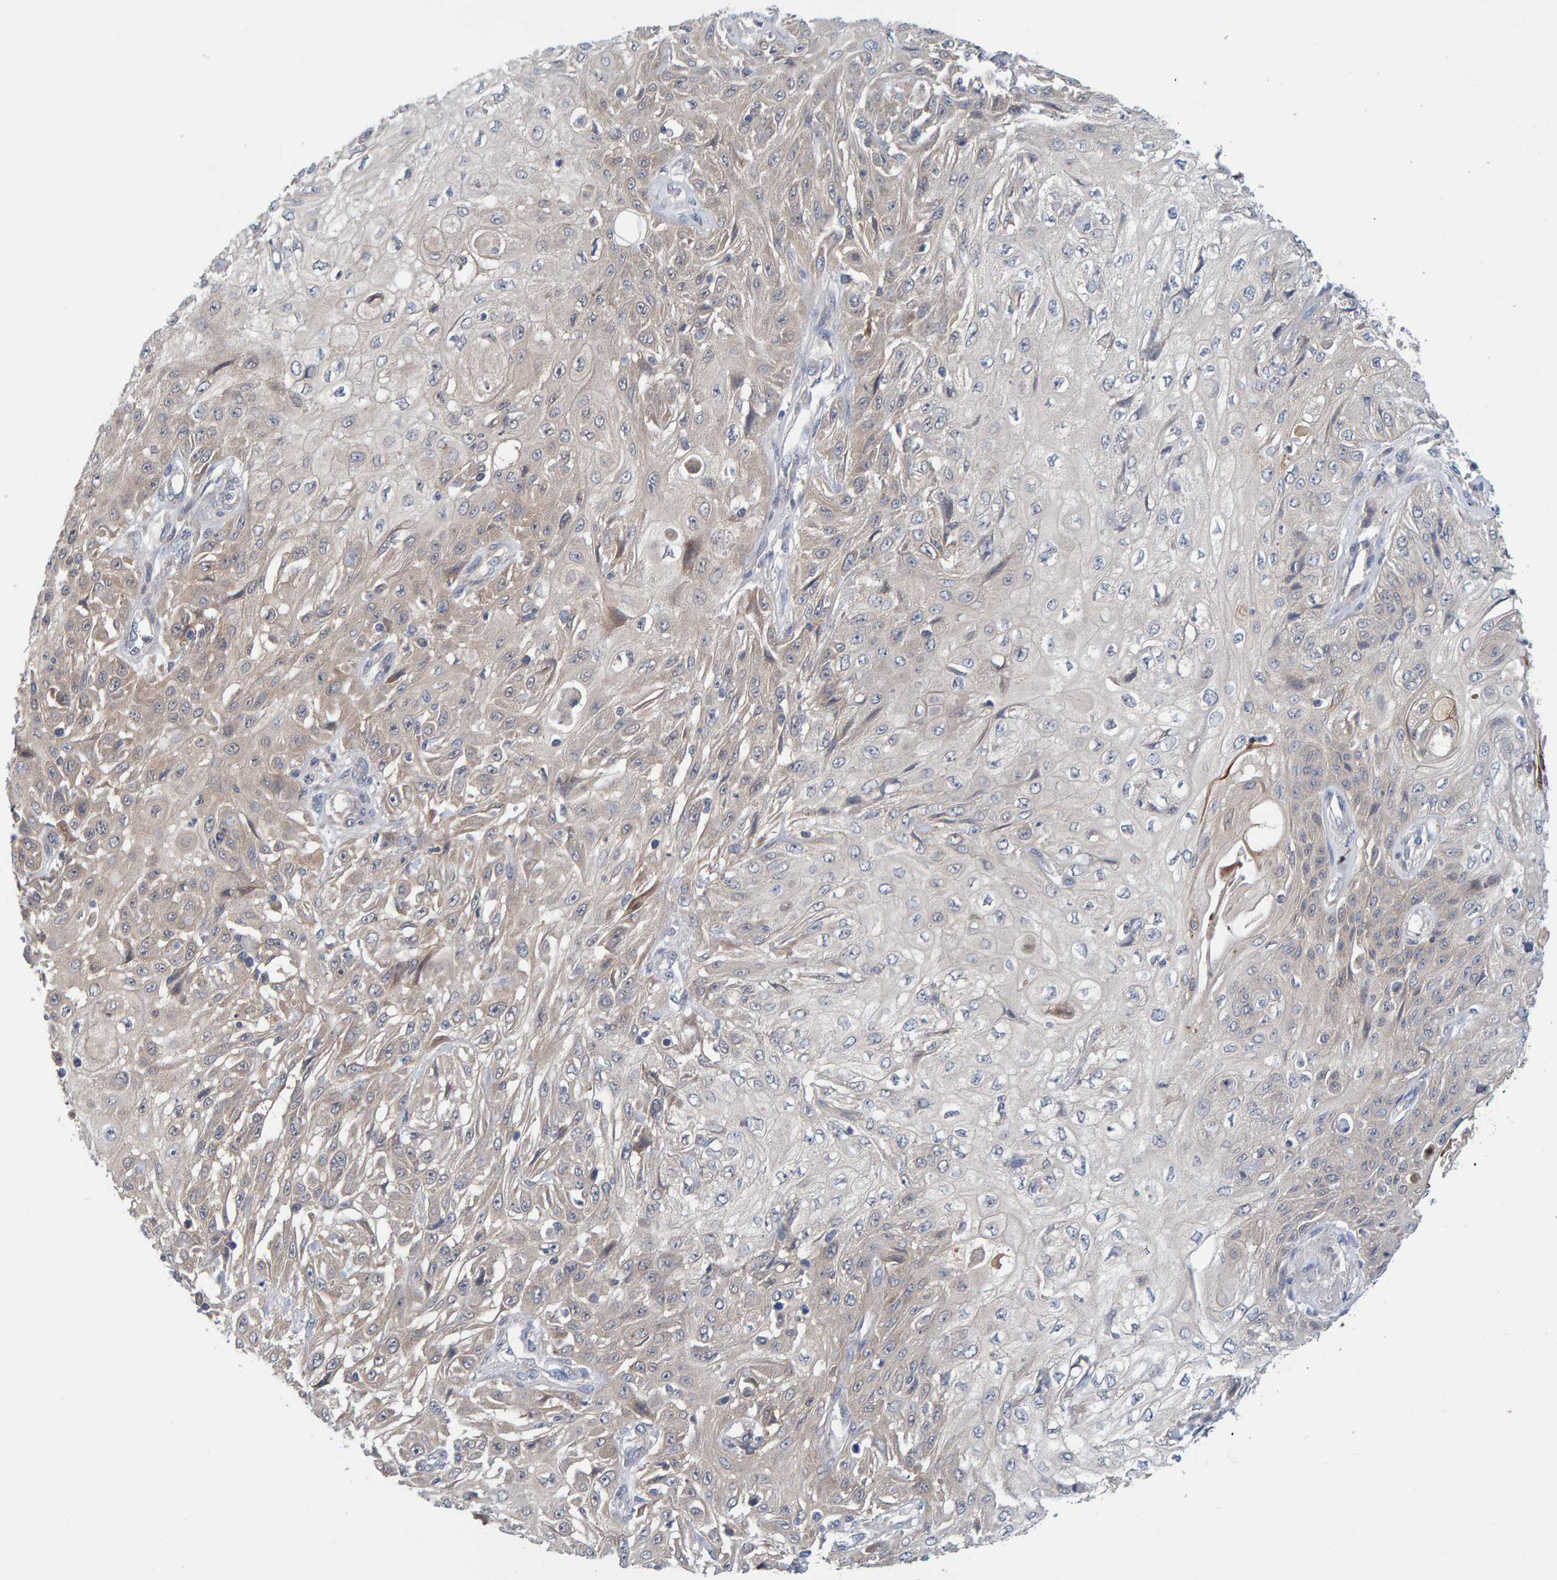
{"staining": {"intensity": "weak", "quantity": "<25%", "location": "cytoplasmic/membranous"}, "tissue": "skin cancer", "cell_type": "Tumor cells", "image_type": "cancer", "snomed": [{"axis": "morphology", "description": "Squamous cell carcinoma, NOS"}, {"axis": "morphology", "description": "Squamous cell carcinoma, metastatic, NOS"}, {"axis": "topography", "description": "Skin"}, {"axis": "topography", "description": "Lymph node"}], "caption": "Skin metastatic squamous cell carcinoma was stained to show a protein in brown. There is no significant positivity in tumor cells.", "gene": "TATDN1", "patient": {"sex": "male", "age": 75}}